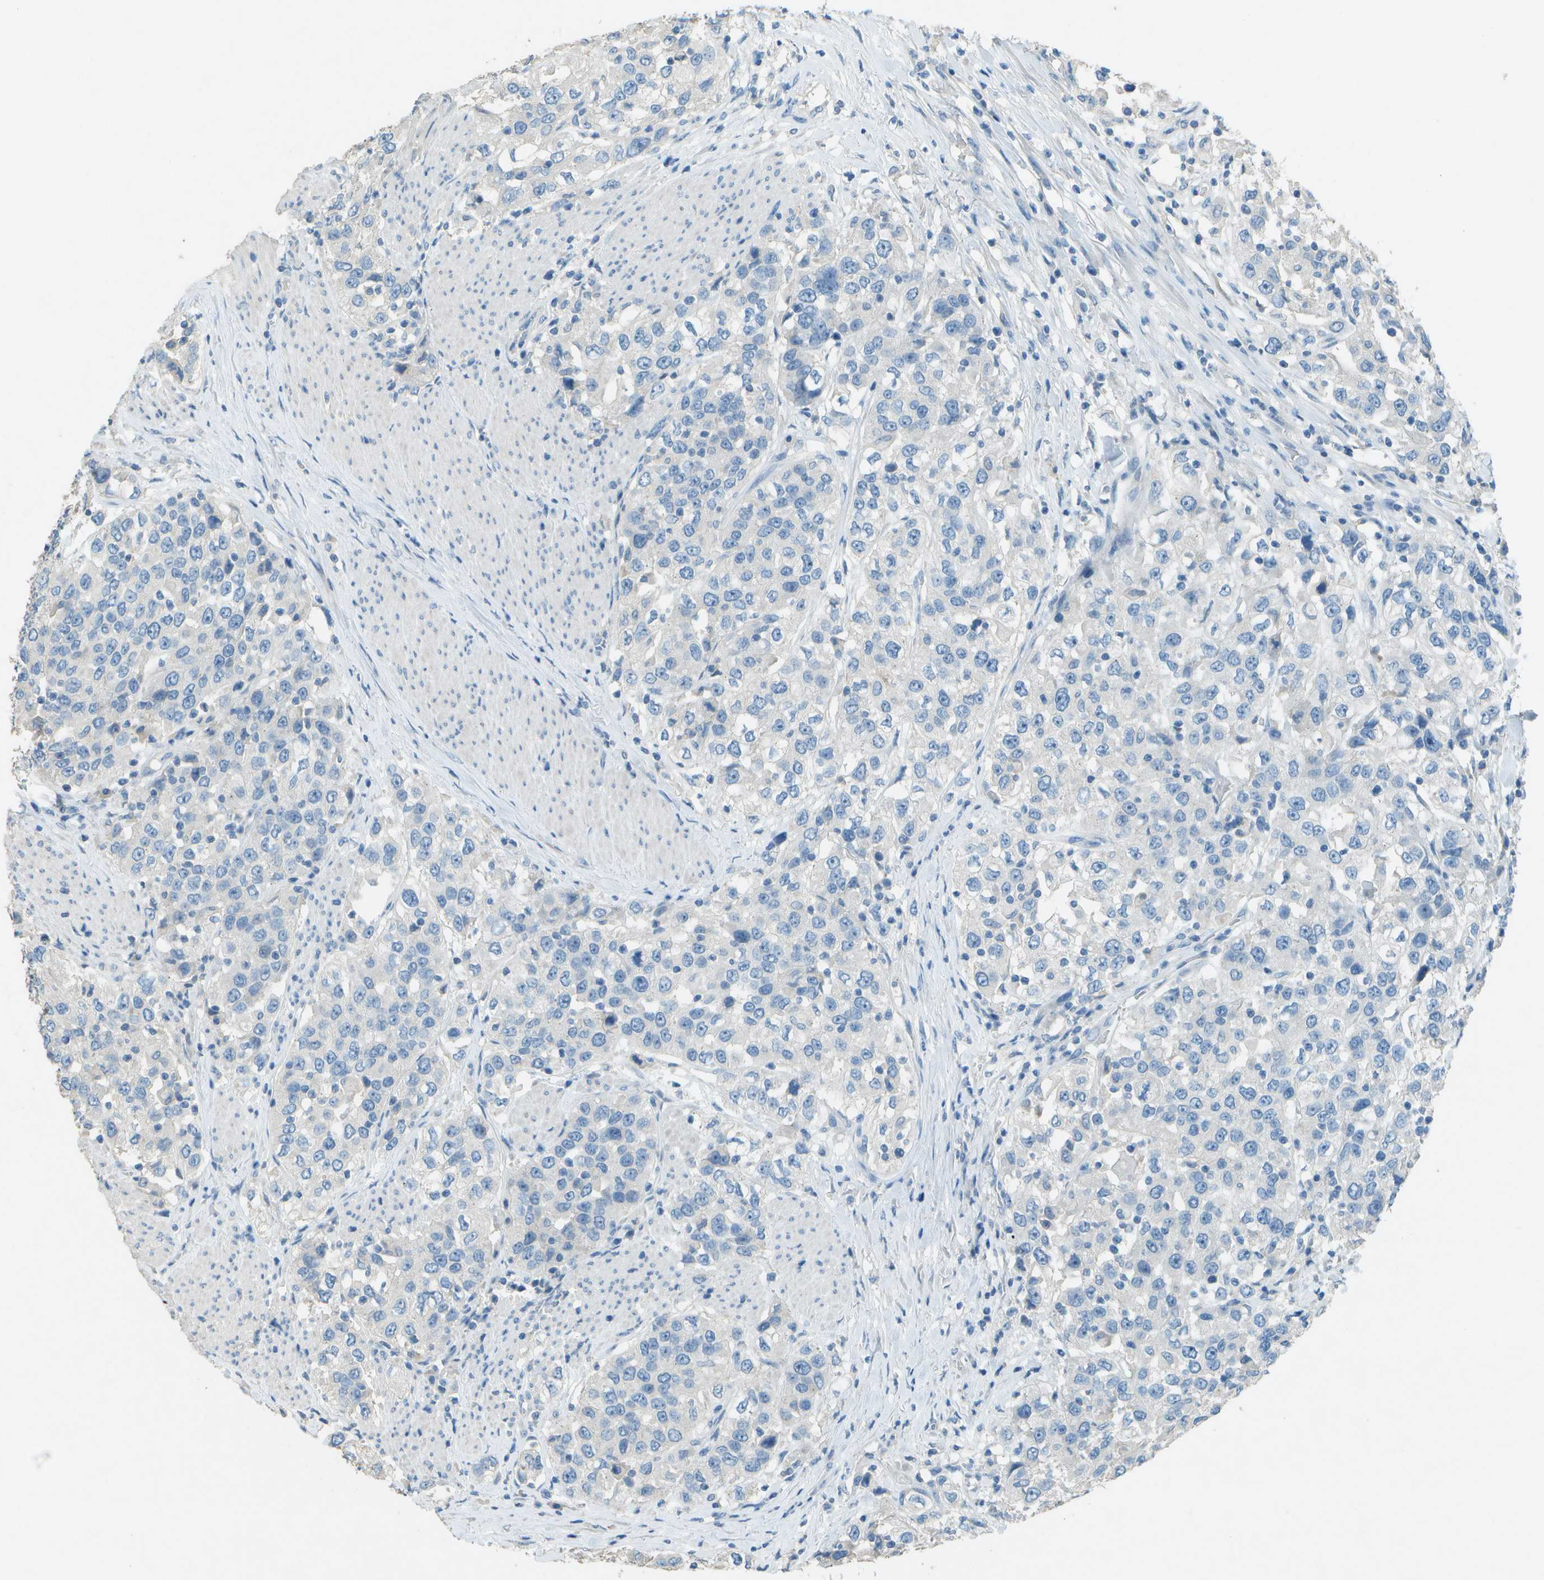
{"staining": {"intensity": "negative", "quantity": "none", "location": "none"}, "tissue": "urothelial cancer", "cell_type": "Tumor cells", "image_type": "cancer", "snomed": [{"axis": "morphology", "description": "Urothelial carcinoma, High grade"}, {"axis": "topography", "description": "Urinary bladder"}], "caption": "Photomicrograph shows no significant protein positivity in tumor cells of urothelial cancer.", "gene": "LGI2", "patient": {"sex": "female", "age": 80}}